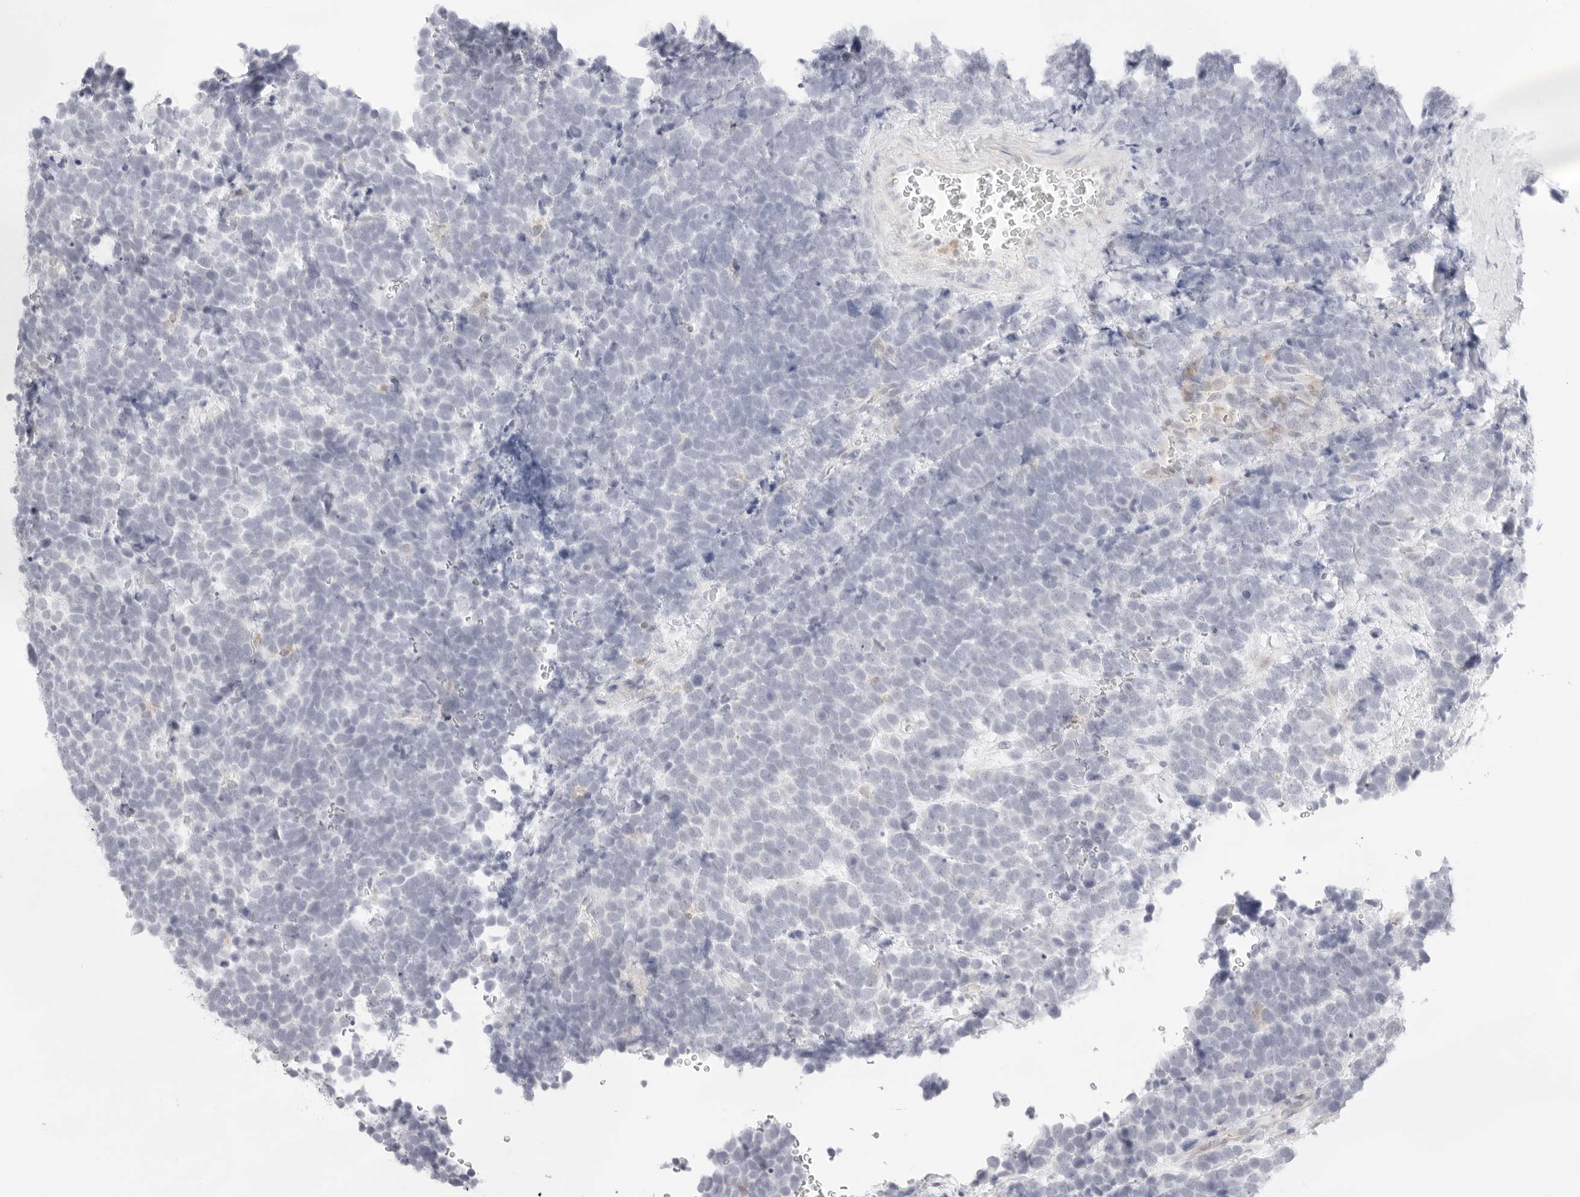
{"staining": {"intensity": "negative", "quantity": "none", "location": "none"}, "tissue": "urothelial cancer", "cell_type": "Tumor cells", "image_type": "cancer", "snomed": [{"axis": "morphology", "description": "Urothelial carcinoma, High grade"}, {"axis": "topography", "description": "Urinary bladder"}], "caption": "Immunohistochemistry photomicrograph of neoplastic tissue: urothelial cancer stained with DAB exhibits no significant protein positivity in tumor cells. (Brightfield microscopy of DAB (3,3'-diaminobenzidine) immunohistochemistry at high magnification).", "gene": "TNFRSF14", "patient": {"sex": "female", "age": 82}}